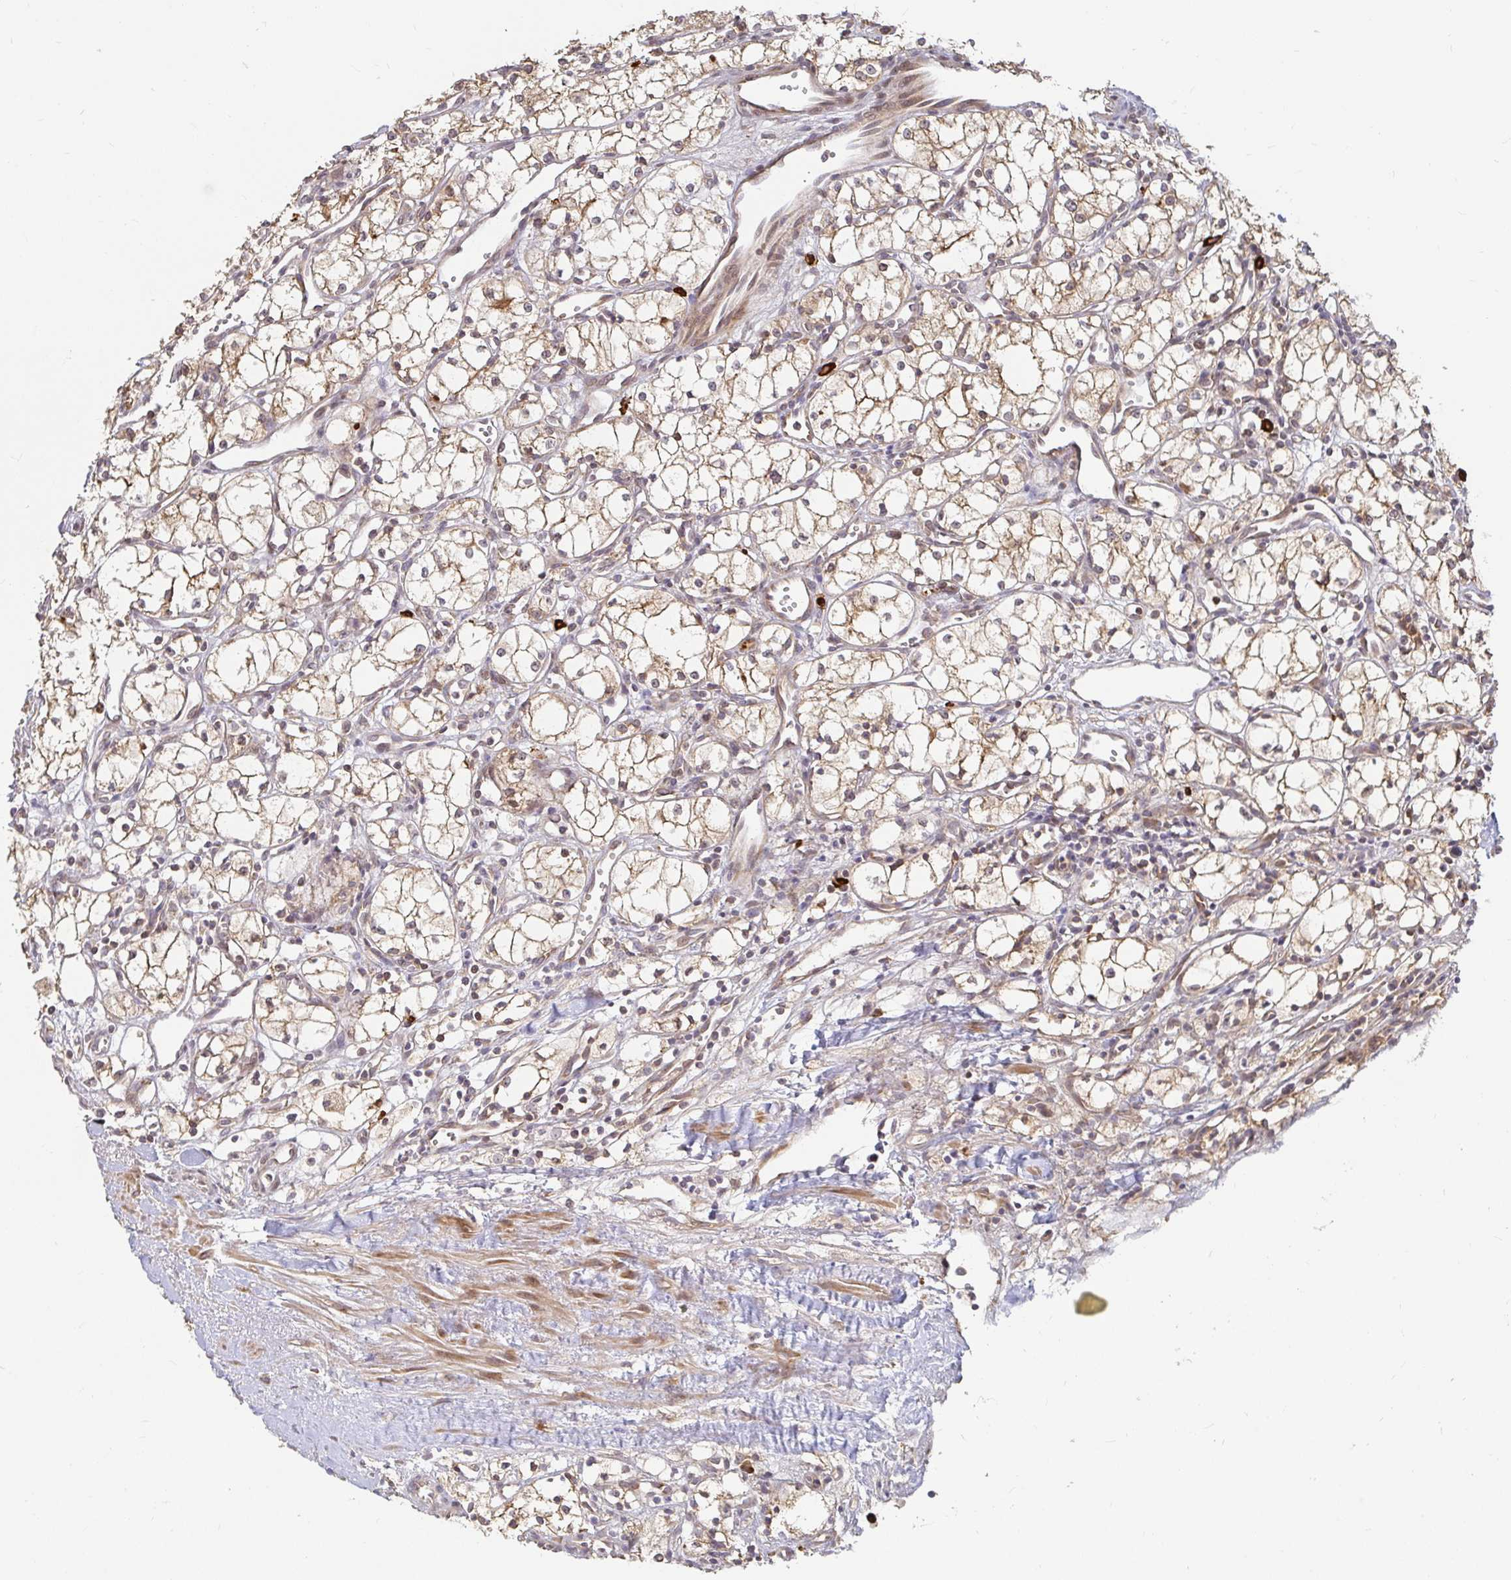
{"staining": {"intensity": "weak", "quantity": ">75%", "location": "cytoplasmic/membranous"}, "tissue": "renal cancer", "cell_type": "Tumor cells", "image_type": "cancer", "snomed": [{"axis": "morphology", "description": "Adenocarcinoma, NOS"}, {"axis": "topography", "description": "Kidney"}], "caption": "DAB (3,3'-diaminobenzidine) immunohistochemical staining of adenocarcinoma (renal) shows weak cytoplasmic/membranous protein positivity in approximately >75% of tumor cells.", "gene": "CAST", "patient": {"sex": "male", "age": 59}}